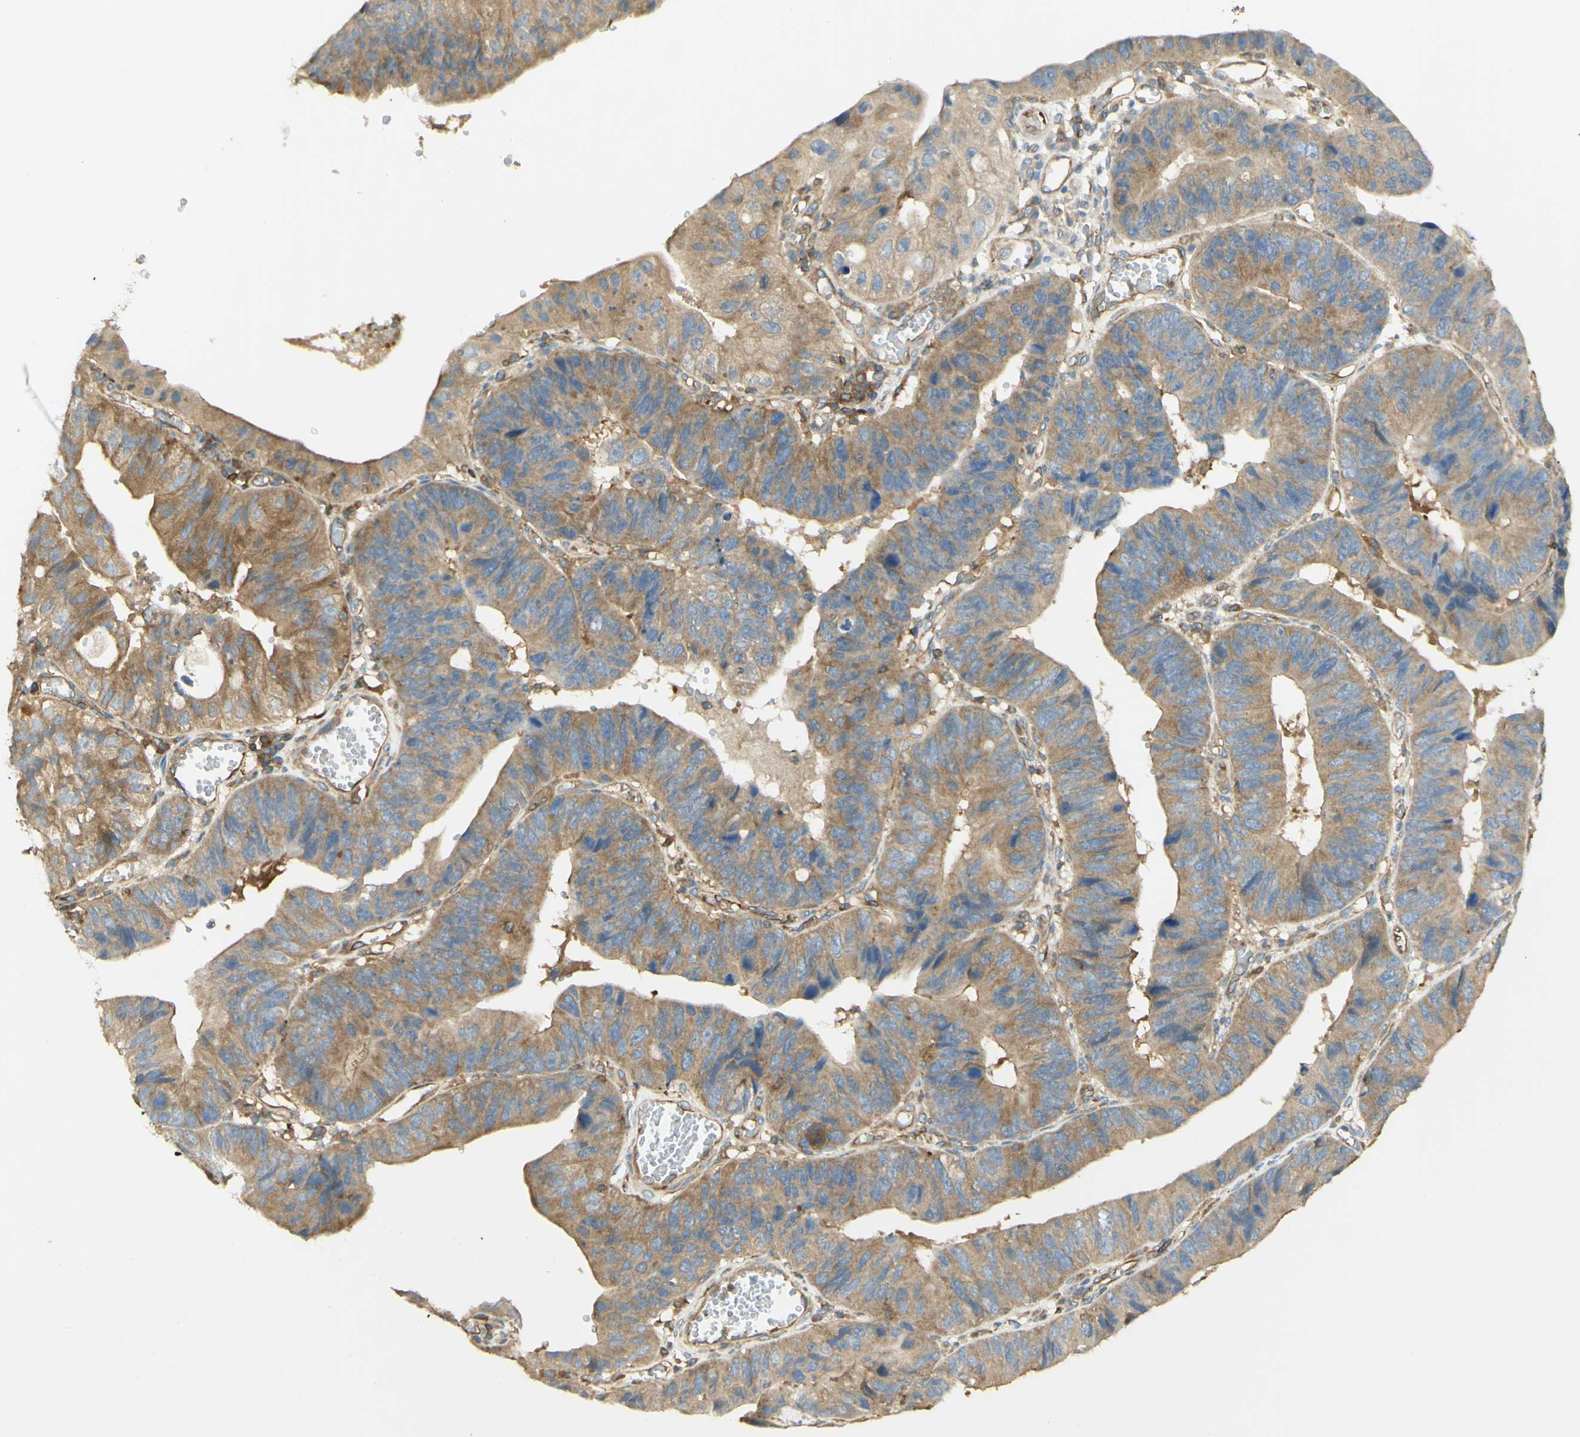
{"staining": {"intensity": "moderate", "quantity": ">75%", "location": "cytoplasmic/membranous"}, "tissue": "stomach cancer", "cell_type": "Tumor cells", "image_type": "cancer", "snomed": [{"axis": "morphology", "description": "Adenocarcinoma, NOS"}, {"axis": "topography", "description": "Stomach"}], "caption": "Immunohistochemical staining of adenocarcinoma (stomach) reveals medium levels of moderate cytoplasmic/membranous staining in approximately >75% of tumor cells. (DAB IHC with brightfield microscopy, high magnification).", "gene": "IKBKG", "patient": {"sex": "male", "age": 59}}